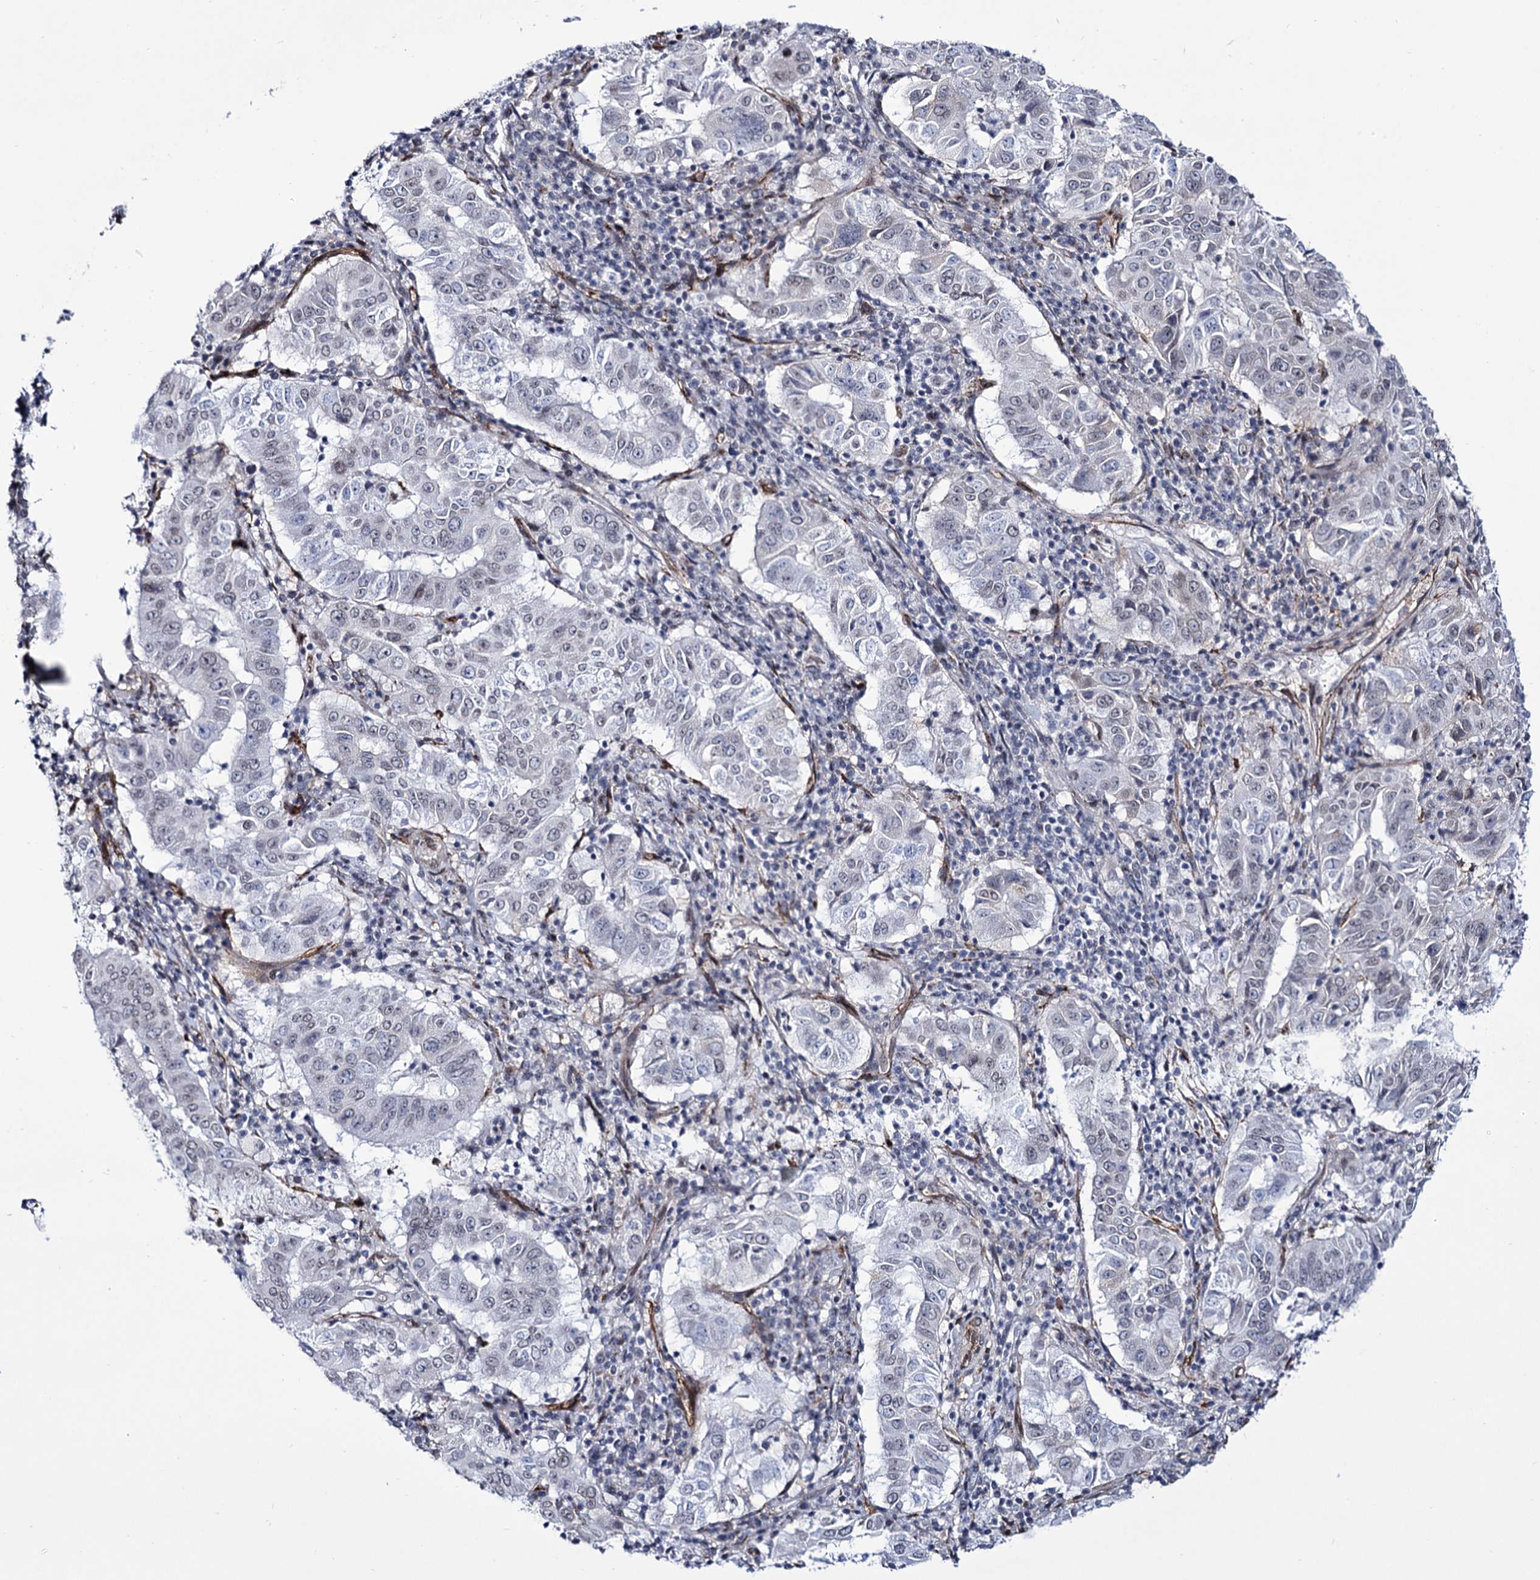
{"staining": {"intensity": "negative", "quantity": "none", "location": "none"}, "tissue": "pancreatic cancer", "cell_type": "Tumor cells", "image_type": "cancer", "snomed": [{"axis": "morphology", "description": "Adenocarcinoma, NOS"}, {"axis": "topography", "description": "Pancreas"}], "caption": "The IHC histopathology image has no significant expression in tumor cells of pancreatic adenocarcinoma tissue.", "gene": "ZC3H12C", "patient": {"sex": "male", "age": 63}}